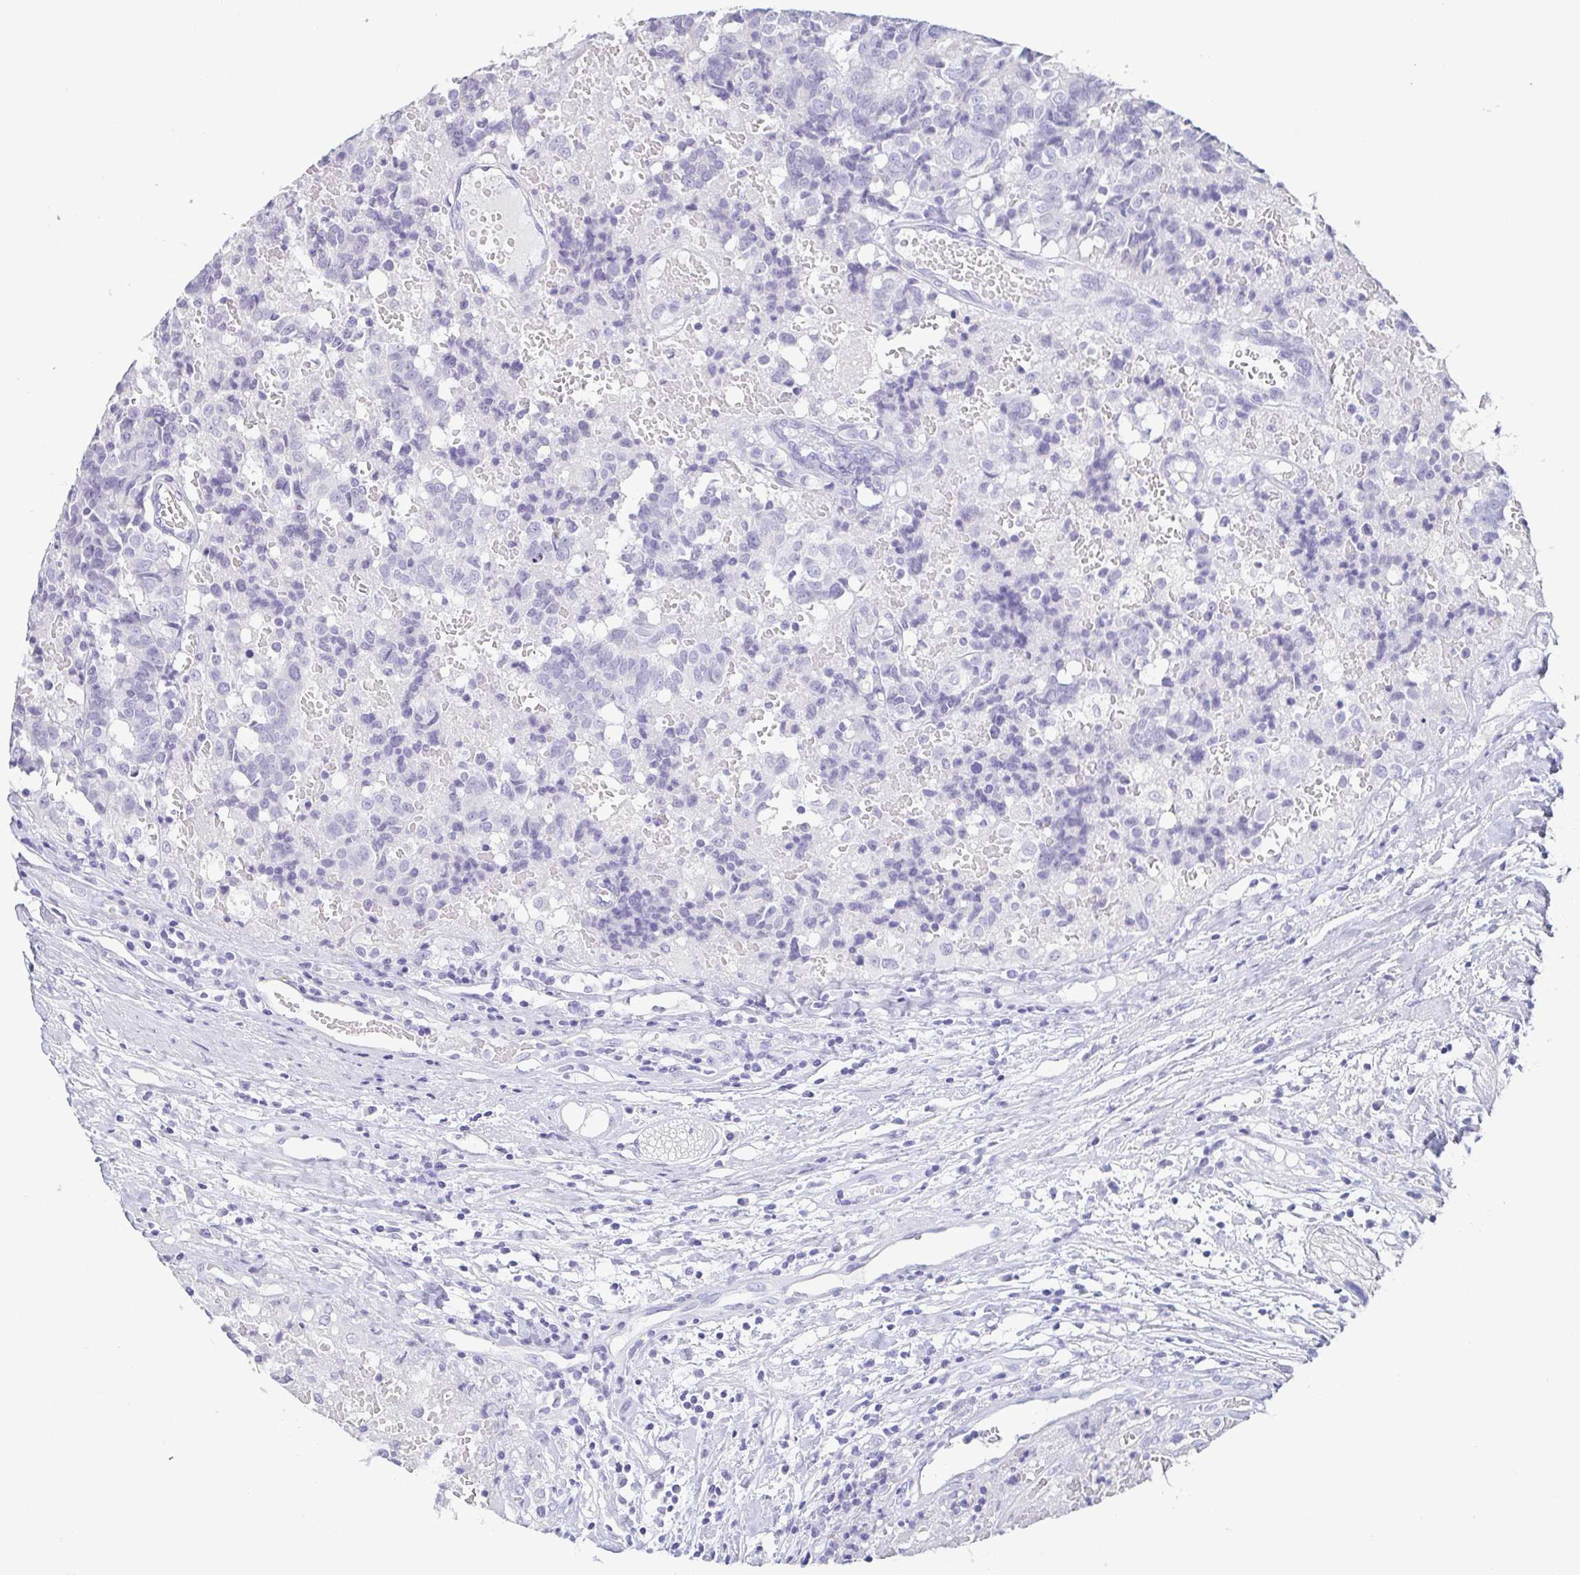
{"staining": {"intensity": "negative", "quantity": "none", "location": "none"}, "tissue": "prostate cancer", "cell_type": "Tumor cells", "image_type": "cancer", "snomed": [{"axis": "morphology", "description": "Adenocarcinoma, High grade"}, {"axis": "topography", "description": "Prostate and seminal vesicle, NOS"}], "caption": "Adenocarcinoma (high-grade) (prostate) stained for a protein using immunohistochemistry shows no staining tumor cells.", "gene": "PRR27", "patient": {"sex": "male", "age": 60}}